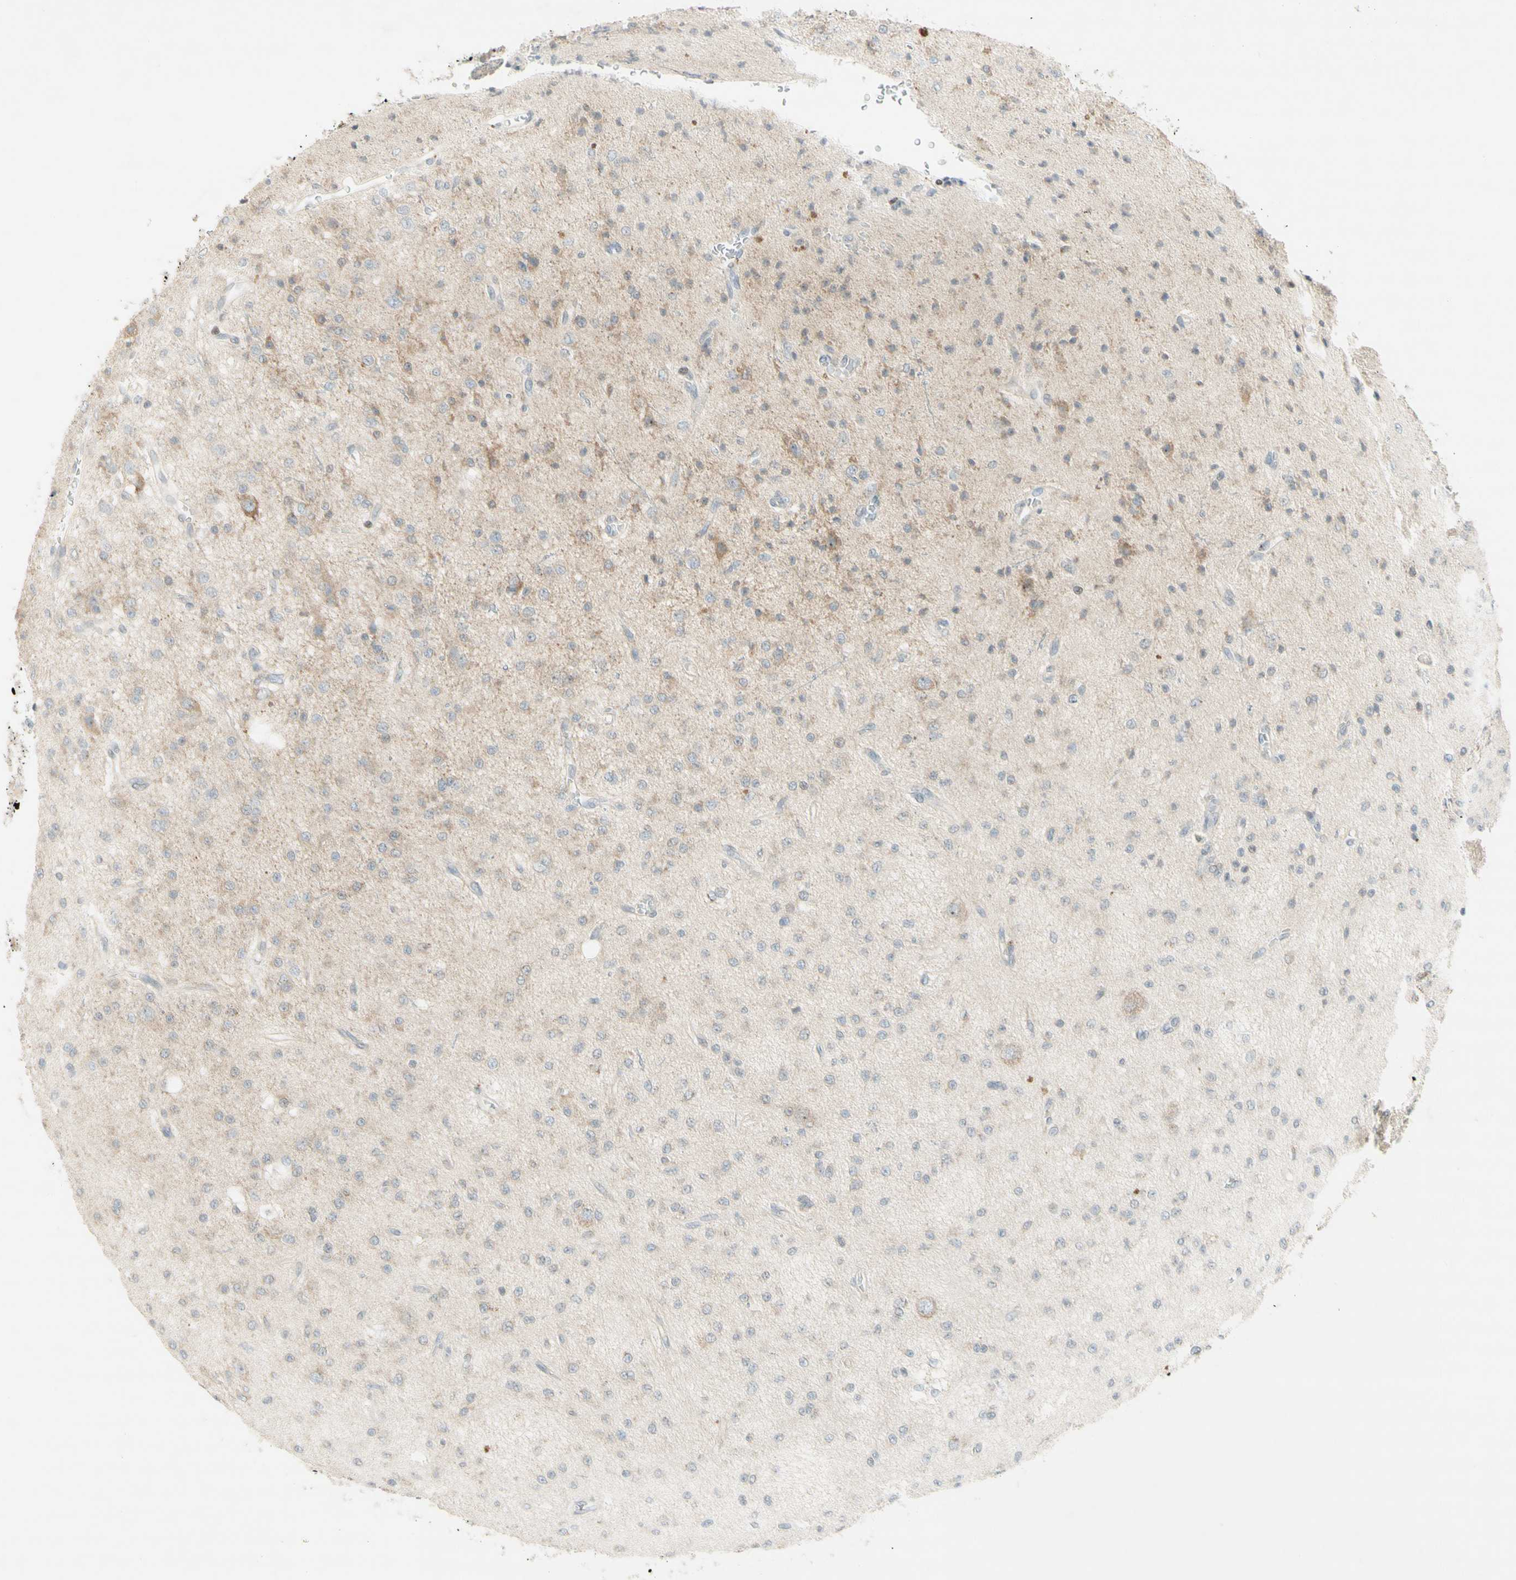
{"staining": {"intensity": "weak", "quantity": "25%-75%", "location": "cytoplasmic/membranous"}, "tissue": "glioma", "cell_type": "Tumor cells", "image_type": "cancer", "snomed": [{"axis": "morphology", "description": "Glioma, malignant, Low grade"}, {"axis": "topography", "description": "Brain"}], "caption": "Malignant low-grade glioma stained for a protein (brown) demonstrates weak cytoplasmic/membranous positive staining in approximately 25%-75% of tumor cells.", "gene": "ETF1", "patient": {"sex": "male", "age": 38}}